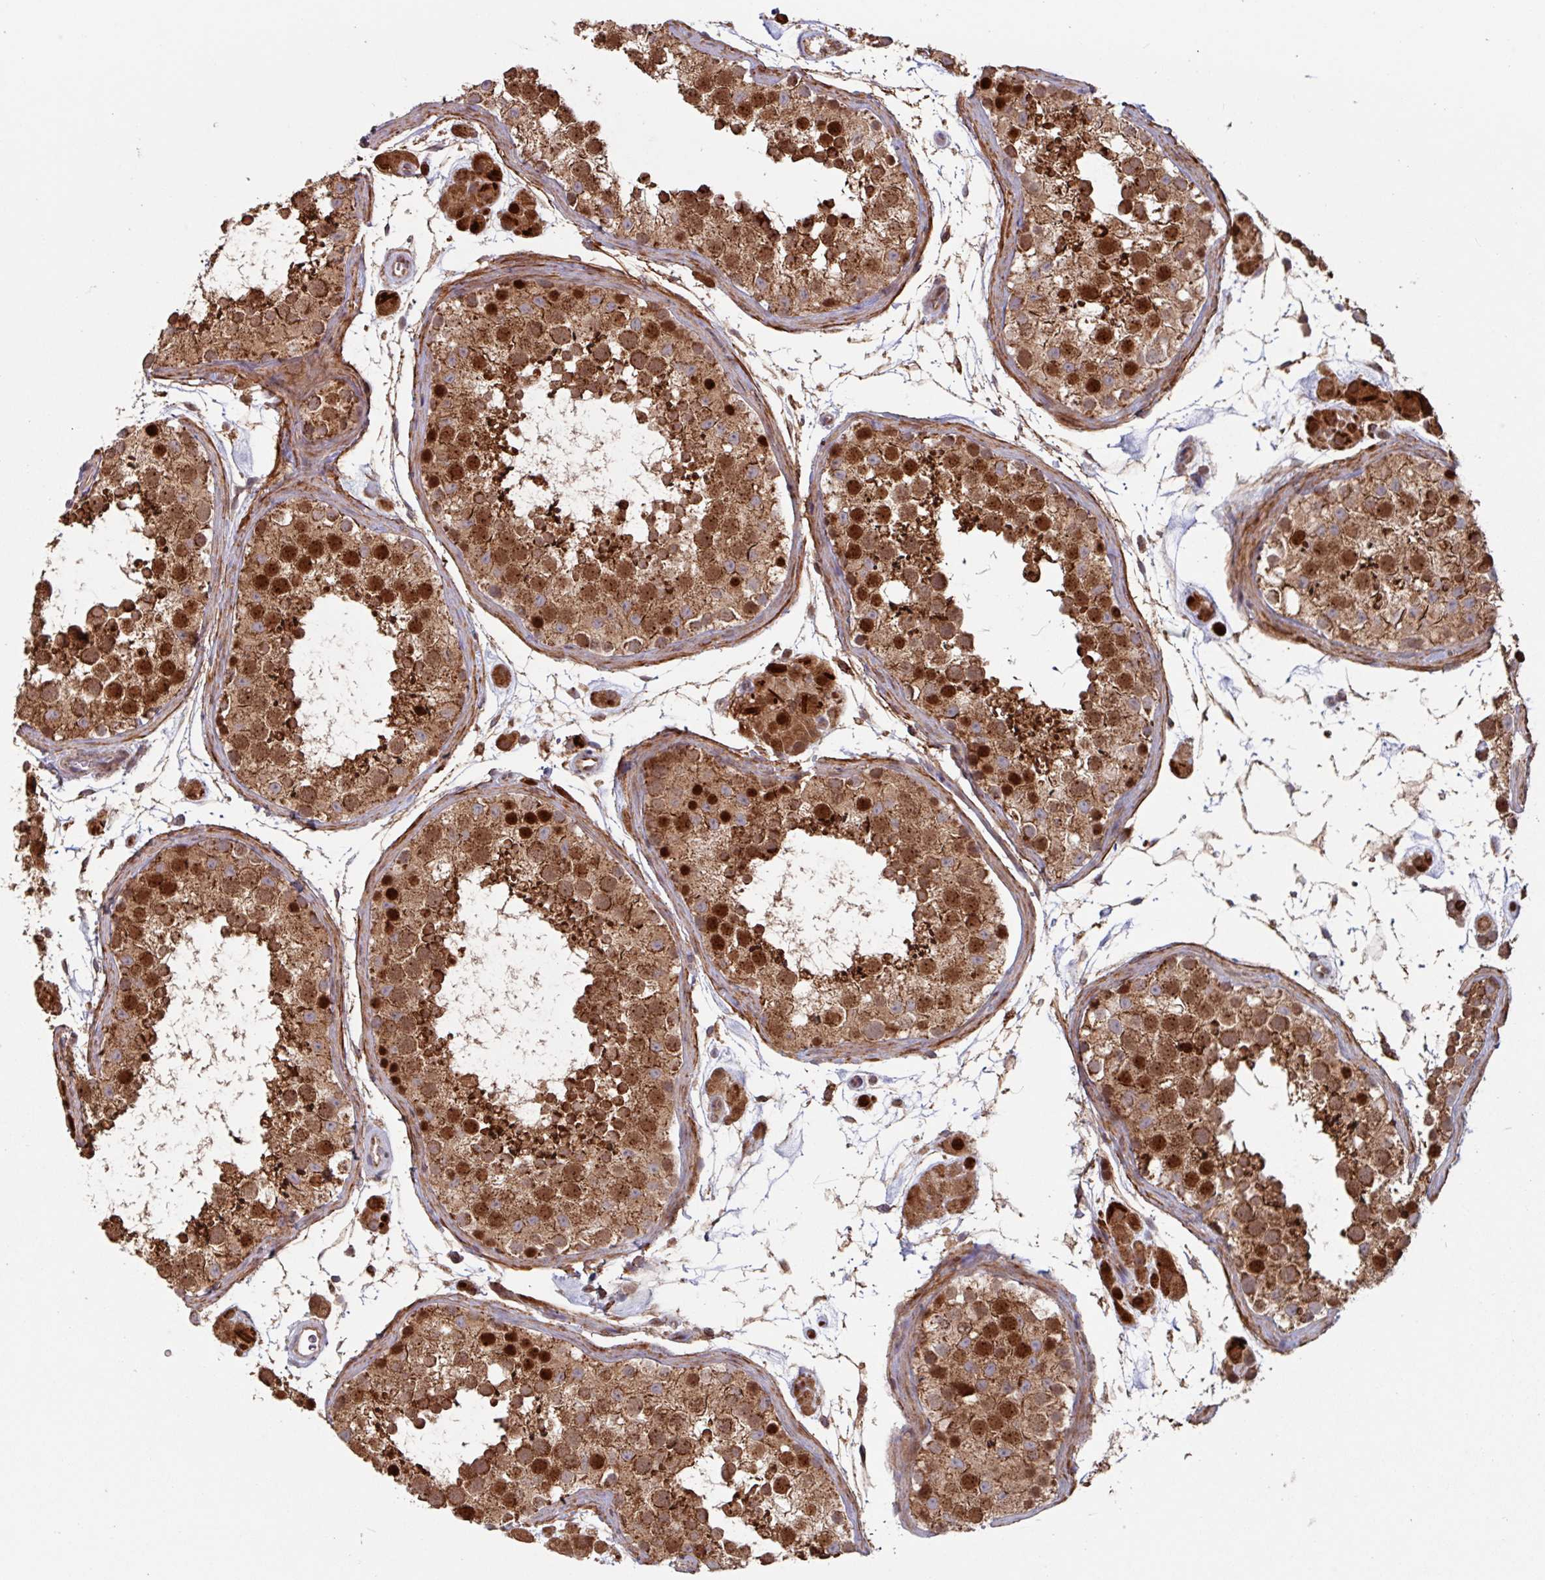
{"staining": {"intensity": "strong", "quantity": ">75%", "location": "cytoplasmic/membranous,nuclear"}, "tissue": "testis", "cell_type": "Cells in seminiferous ducts", "image_type": "normal", "snomed": [{"axis": "morphology", "description": "Normal tissue, NOS"}, {"axis": "topography", "description": "Testis"}], "caption": "High-magnification brightfield microscopy of unremarkable testis stained with DAB (brown) and counterstained with hematoxylin (blue). cells in seminiferous ducts exhibit strong cytoplasmic/membranous,nuclear staining is appreciated in about>75% of cells. (DAB IHC with brightfield microscopy, high magnification).", "gene": "COX7C", "patient": {"sex": "male", "age": 41}}